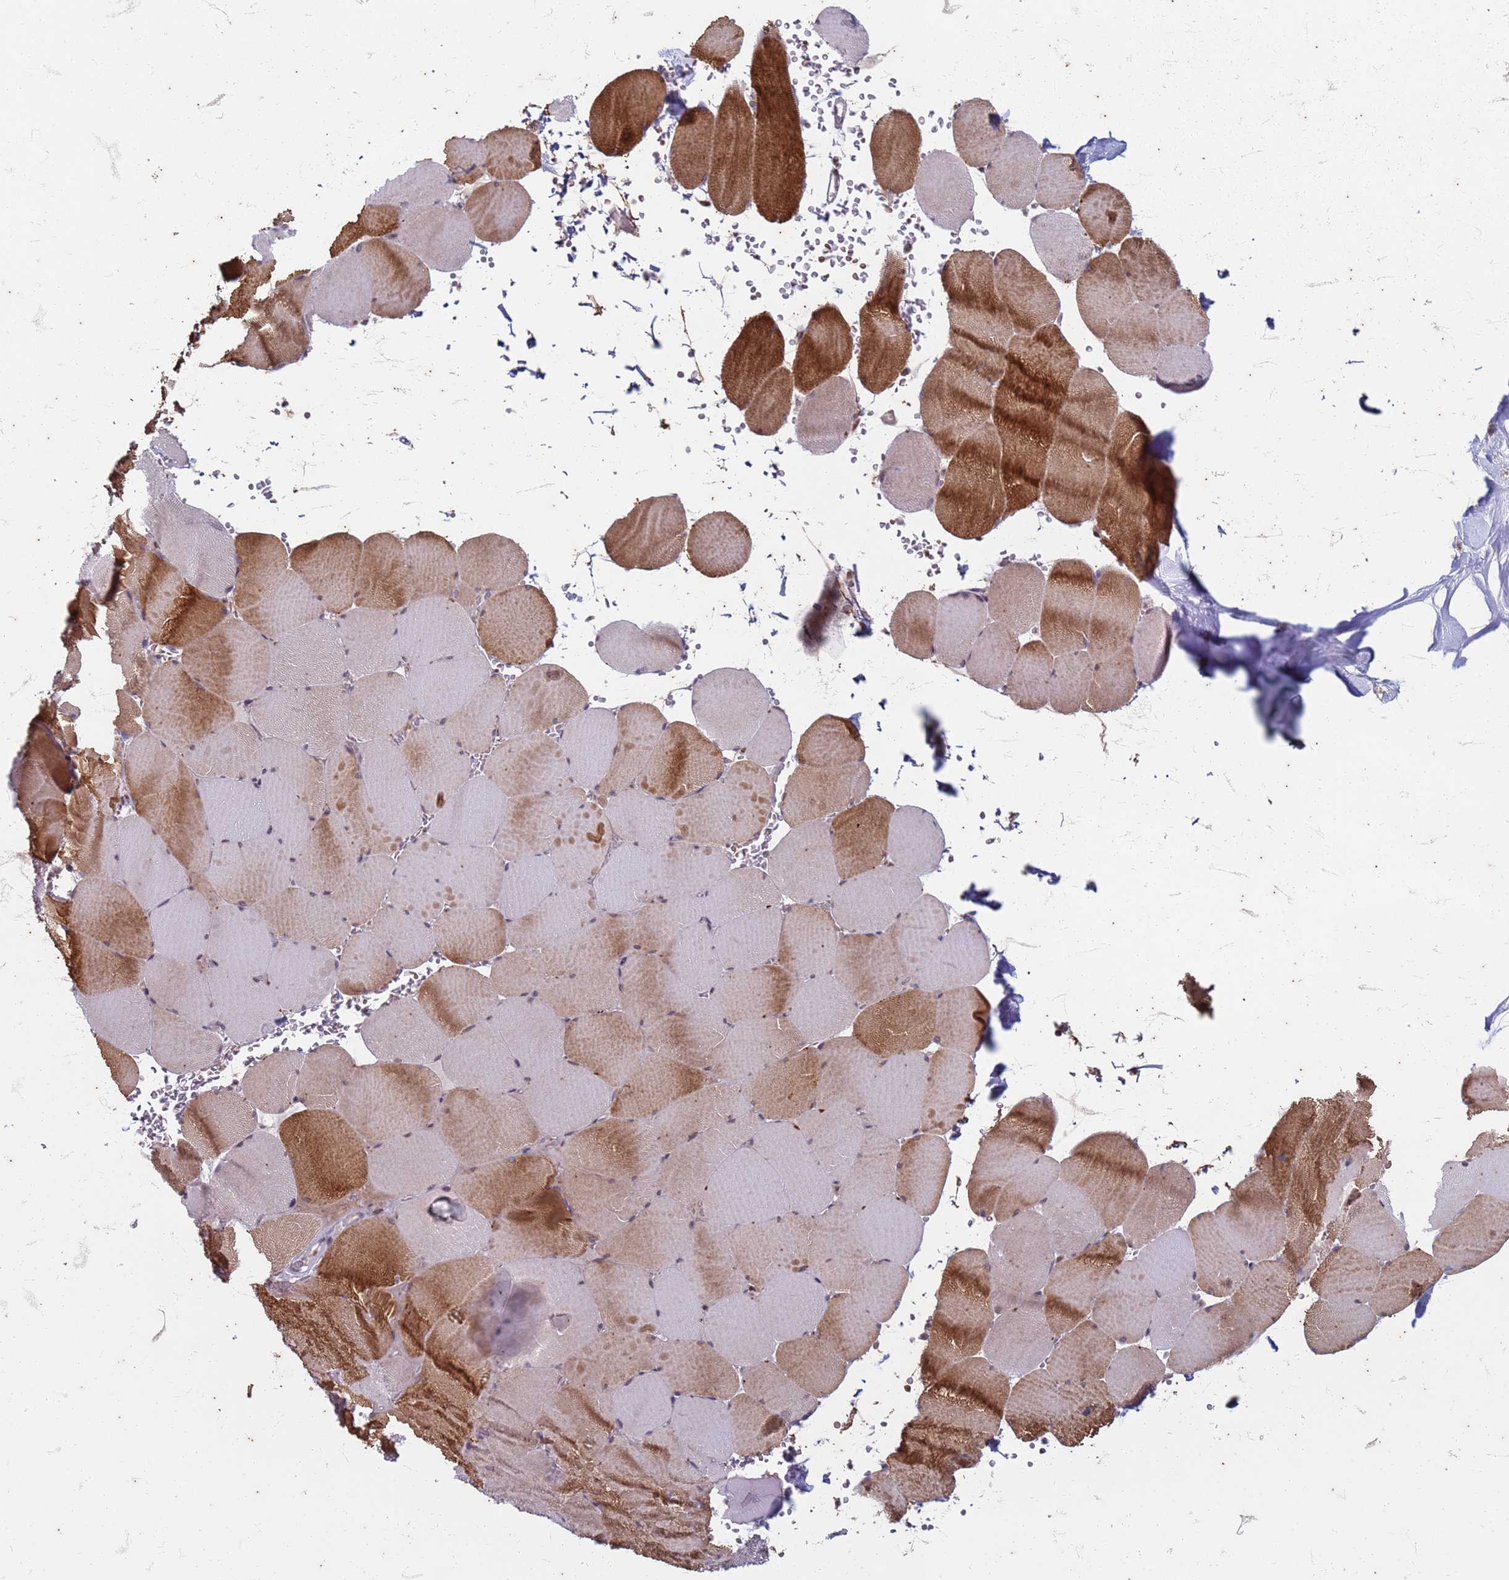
{"staining": {"intensity": "moderate", "quantity": "25%-75%", "location": "cytoplasmic/membranous"}, "tissue": "skeletal muscle", "cell_type": "Myocytes", "image_type": "normal", "snomed": [{"axis": "morphology", "description": "Normal tissue, NOS"}, {"axis": "topography", "description": "Skeletal muscle"}, {"axis": "topography", "description": "Head-Neck"}], "caption": "Brown immunohistochemical staining in benign human skeletal muscle displays moderate cytoplasmic/membranous staining in approximately 25%-75% of myocytes. (DAB (3,3'-diaminobenzidine) IHC with brightfield microscopy, high magnification).", "gene": "TRMT6", "patient": {"sex": "male", "age": 66}}